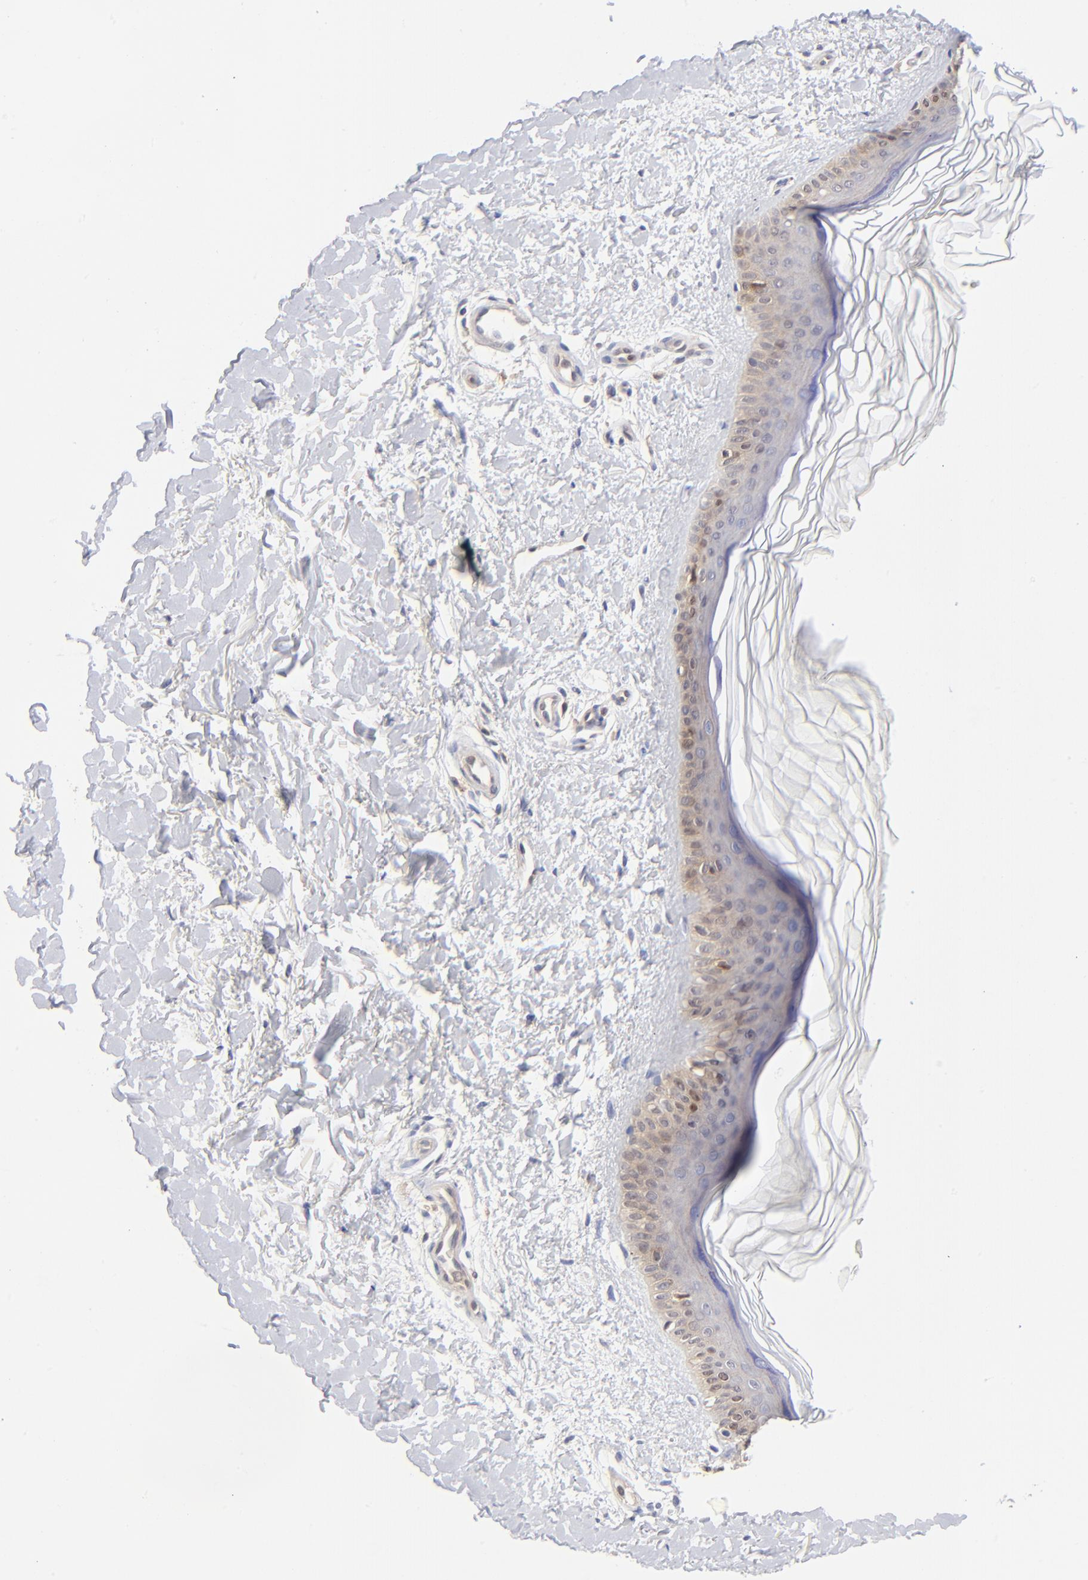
{"staining": {"intensity": "weak", "quantity": "<25%", "location": "cytoplasmic/membranous"}, "tissue": "skin", "cell_type": "Fibroblasts", "image_type": "normal", "snomed": [{"axis": "morphology", "description": "Normal tissue, NOS"}, {"axis": "topography", "description": "Skin"}], "caption": "Protein analysis of benign skin shows no significant staining in fibroblasts. The staining is performed using DAB (3,3'-diaminobenzidine) brown chromogen with nuclei counter-stained in using hematoxylin.", "gene": "DCTPP1", "patient": {"sex": "female", "age": 19}}